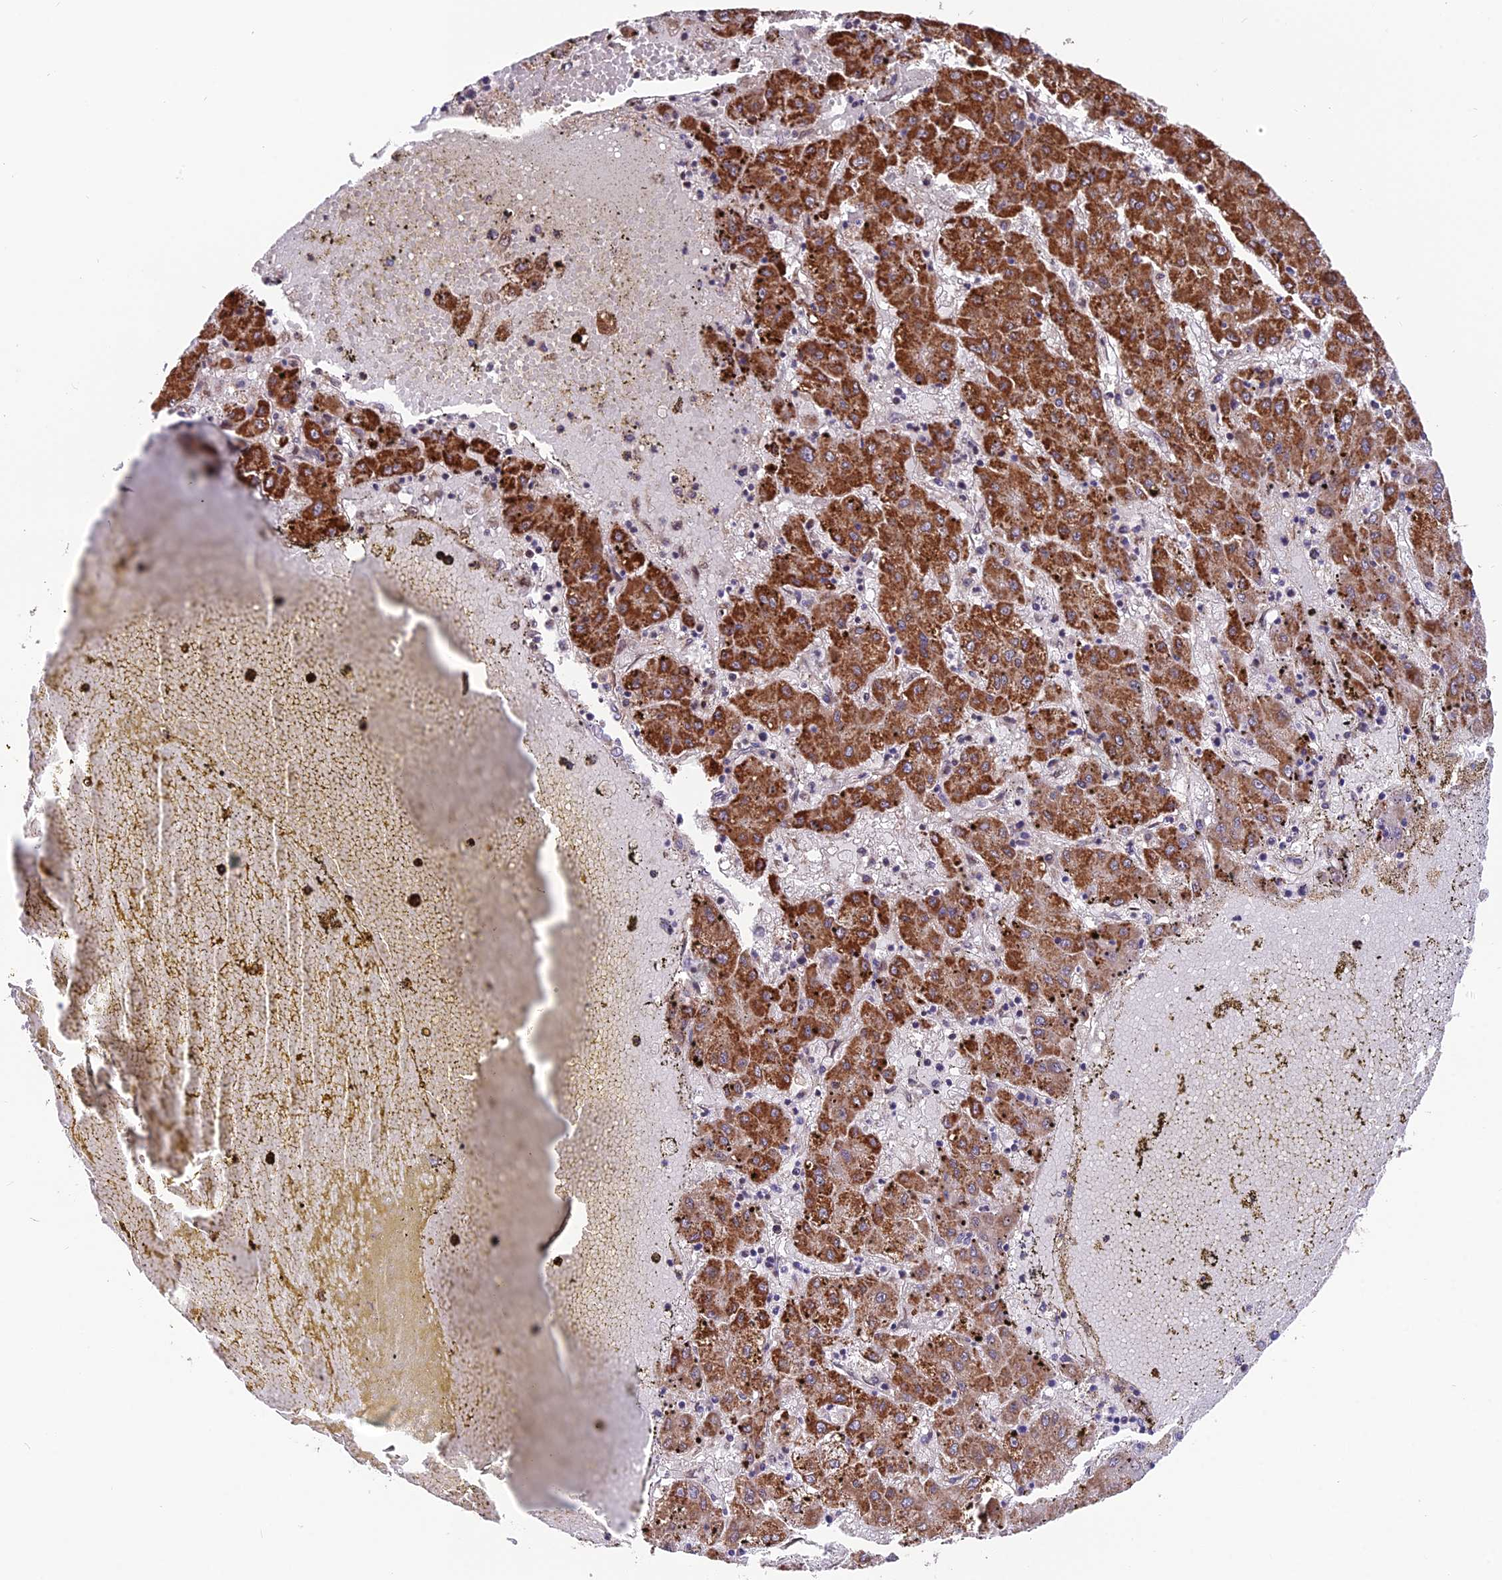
{"staining": {"intensity": "strong", "quantity": "25%-75%", "location": "cytoplasmic/membranous"}, "tissue": "liver cancer", "cell_type": "Tumor cells", "image_type": "cancer", "snomed": [{"axis": "morphology", "description": "Carcinoma, Hepatocellular, NOS"}, {"axis": "topography", "description": "Liver"}], "caption": "The image reveals immunohistochemical staining of hepatocellular carcinoma (liver). There is strong cytoplasmic/membranous positivity is appreciated in about 25%-75% of tumor cells.", "gene": "CYP2R1", "patient": {"sex": "male", "age": 72}}